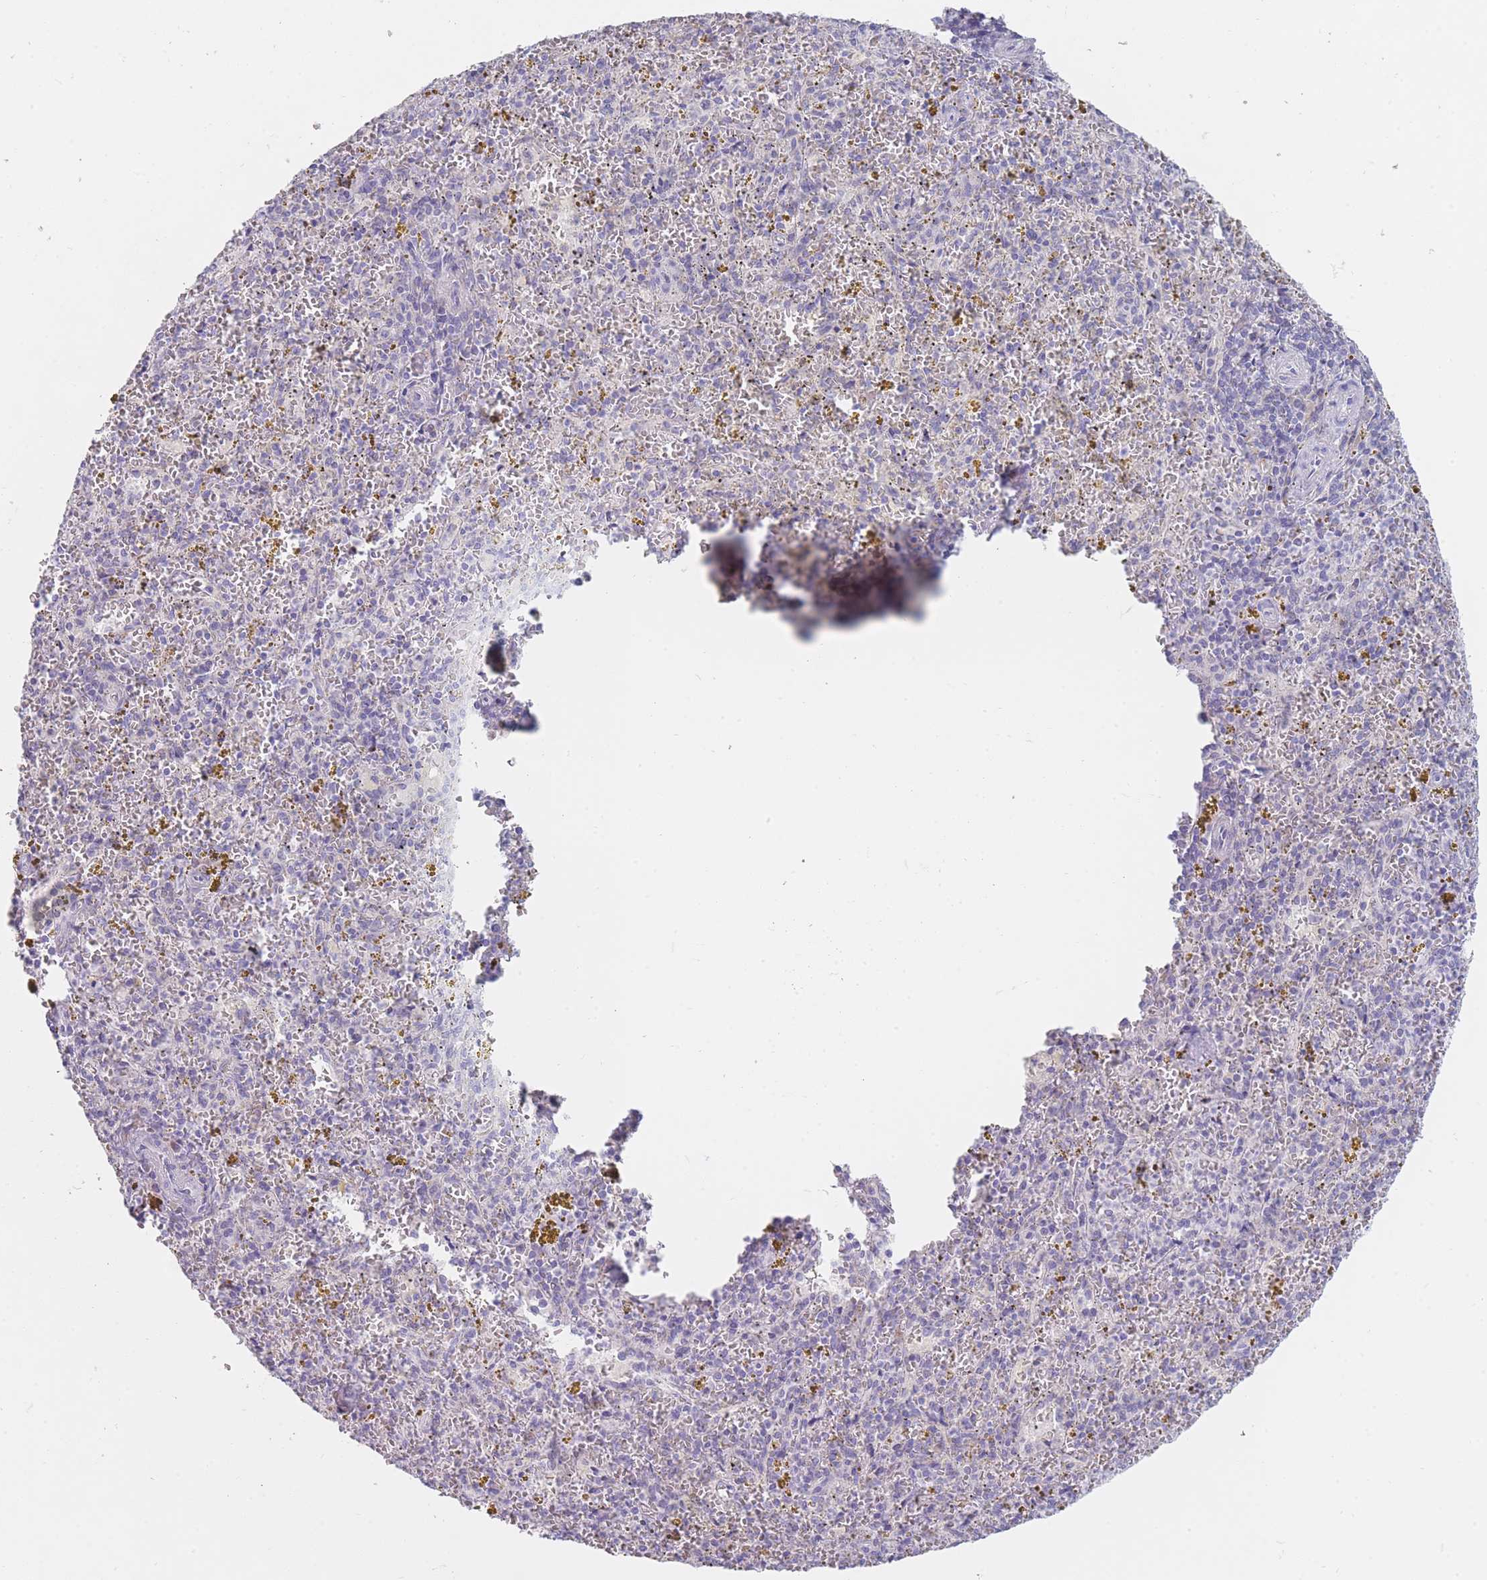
{"staining": {"intensity": "negative", "quantity": "none", "location": "none"}, "tissue": "spleen", "cell_type": "Cells in red pulp", "image_type": "normal", "snomed": [{"axis": "morphology", "description": "Normal tissue, NOS"}, {"axis": "topography", "description": "Spleen"}], "caption": "The immunohistochemistry histopathology image has no significant expression in cells in red pulp of spleen. The staining was performed using DAB (3,3'-diaminobenzidine) to visualize the protein expression in brown, while the nuclei were stained in blue with hematoxylin (Magnification: 20x).", "gene": "MRPS14", "patient": {"sex": "male", "age": 57}}